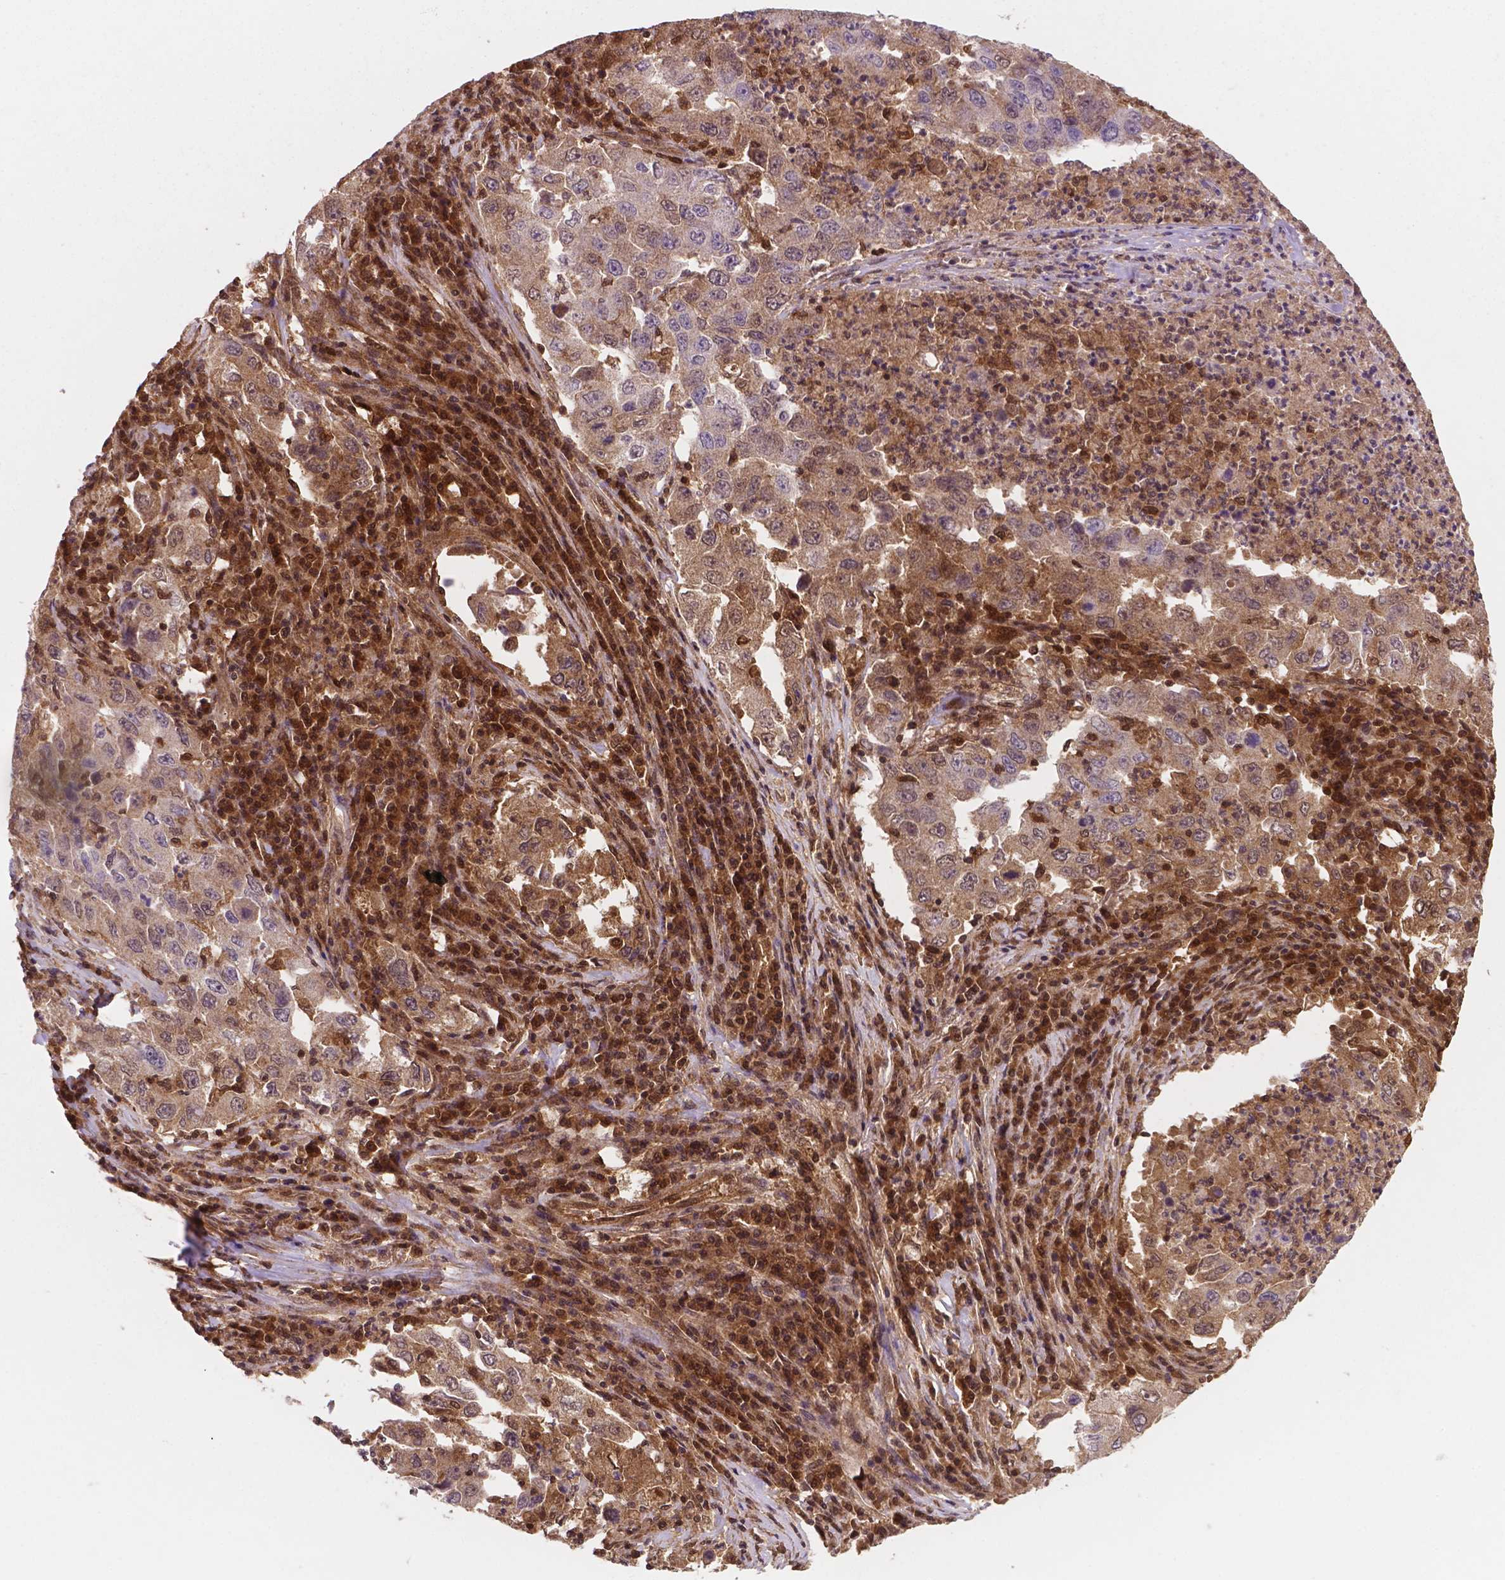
{"staining": {"intensity": "moderate", "quantity": ">75%", "location": "cytoplasmic/membranous,nuclear"}, "tissue": "lung cancer", "cell_type": "Tumor cells", "image_type": "cancer", "snomed": [{"axis": "morphology", "description": "Adenocarcinoma, NOS"}, {"axis": "topography", "description": "Lung"}], "caption": "Lung cancer (adenocarcinoma) stained with IHC shows moderate cytoplasmic/membranous and nuclear positivity in about >75% of tumor cells.", "gene": "UBE2L6", "patient": {"sex": "male", "age": 73}}